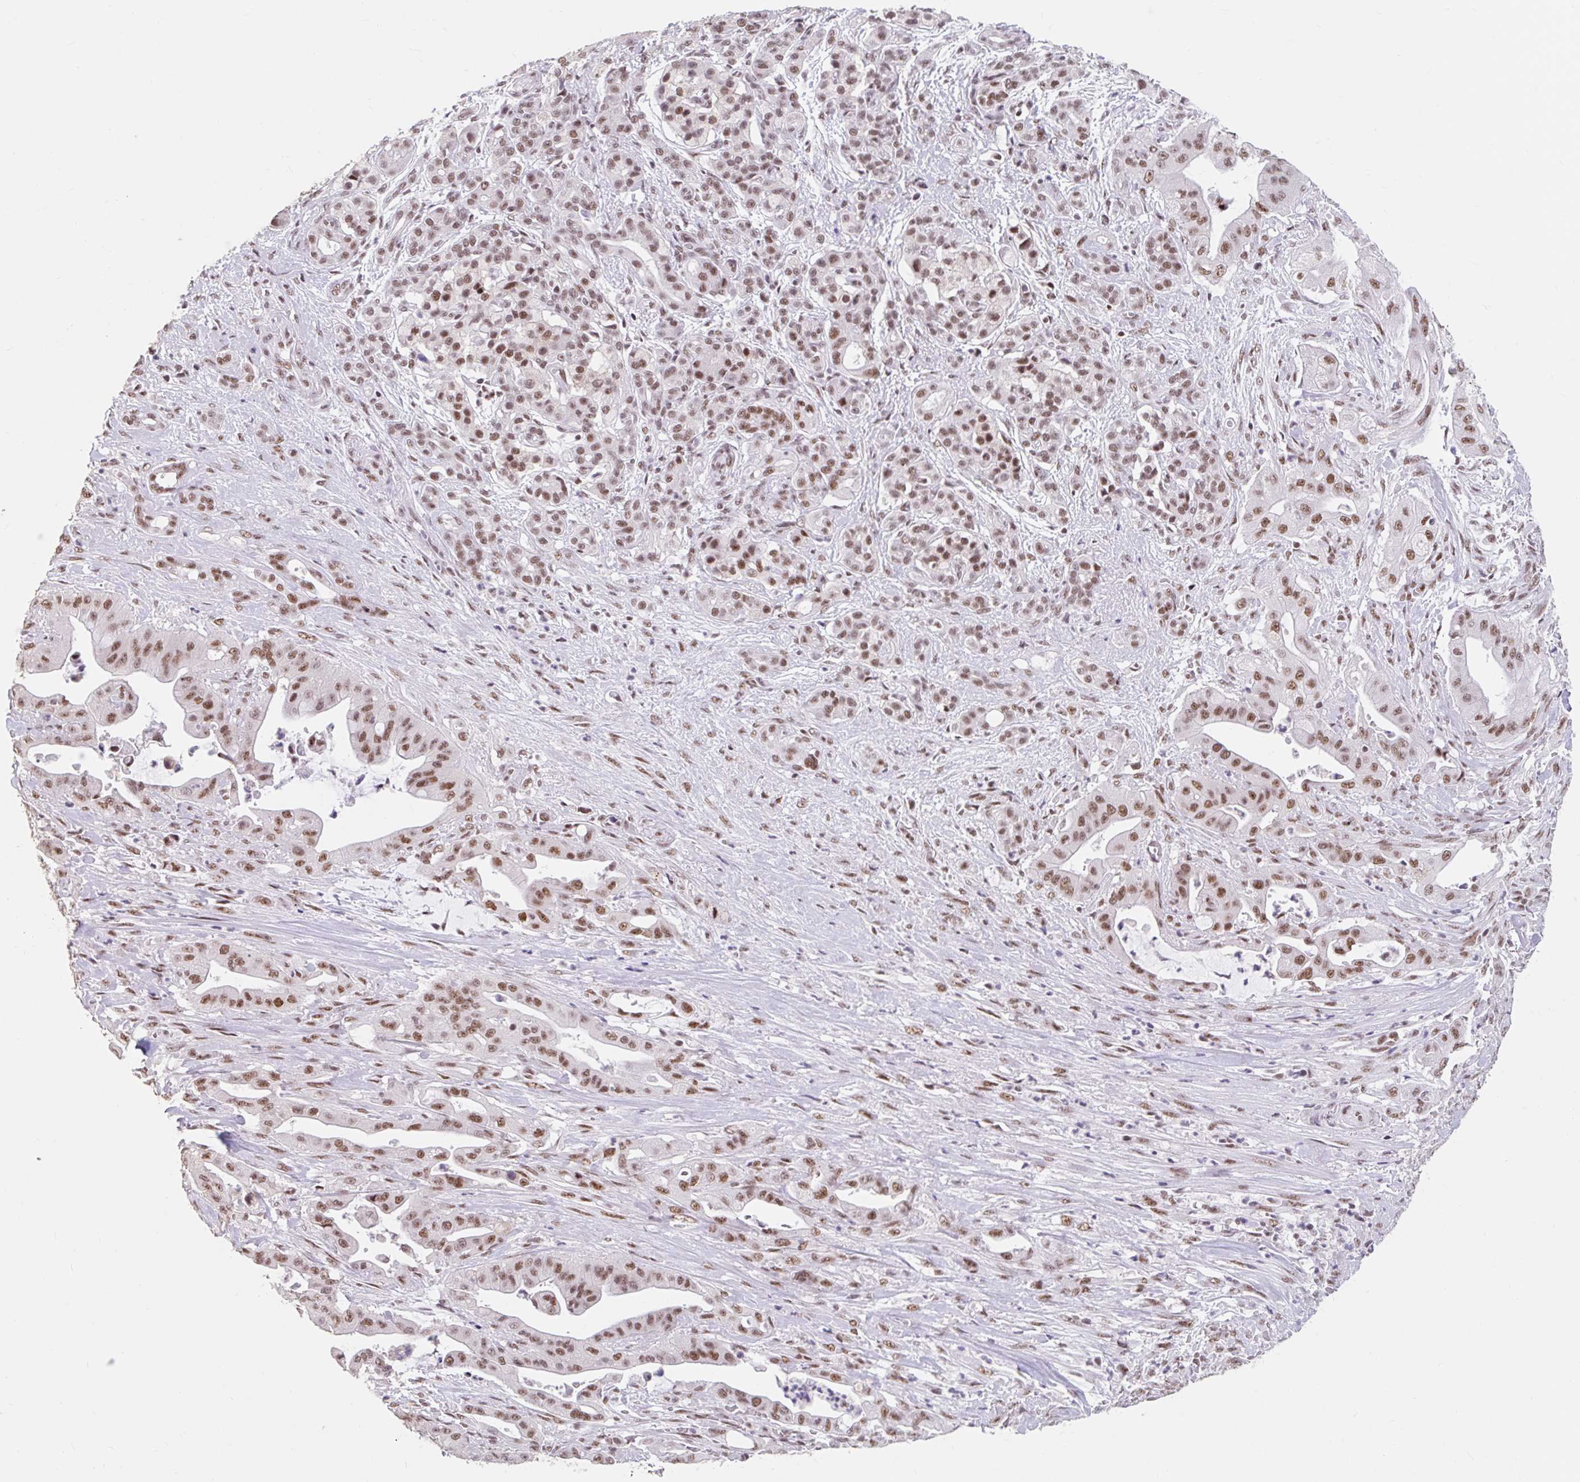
{"staining": {"intensity": "moderate", "quantity": ">75%", "location": "nuclear"}, "tissue": "pancreatic cancer", "cell_type": "Tumor cells", "image_type": "cancer", "snomed": [{"axis": "morphology", "description": "Adenocarcinoma, NOS"}, {"axis": "topography", "description": "Pancreas"}], "caption": "Pancreatic cancer stained with DAB (3,3'-diaminobenzidine) immunohistochemistry (IHC) displays medium levels of moderate nuclear expression in about >75% of tumor cells.", "gene": "SRSF10", "patient": {"sex": "male", "age": 57}}